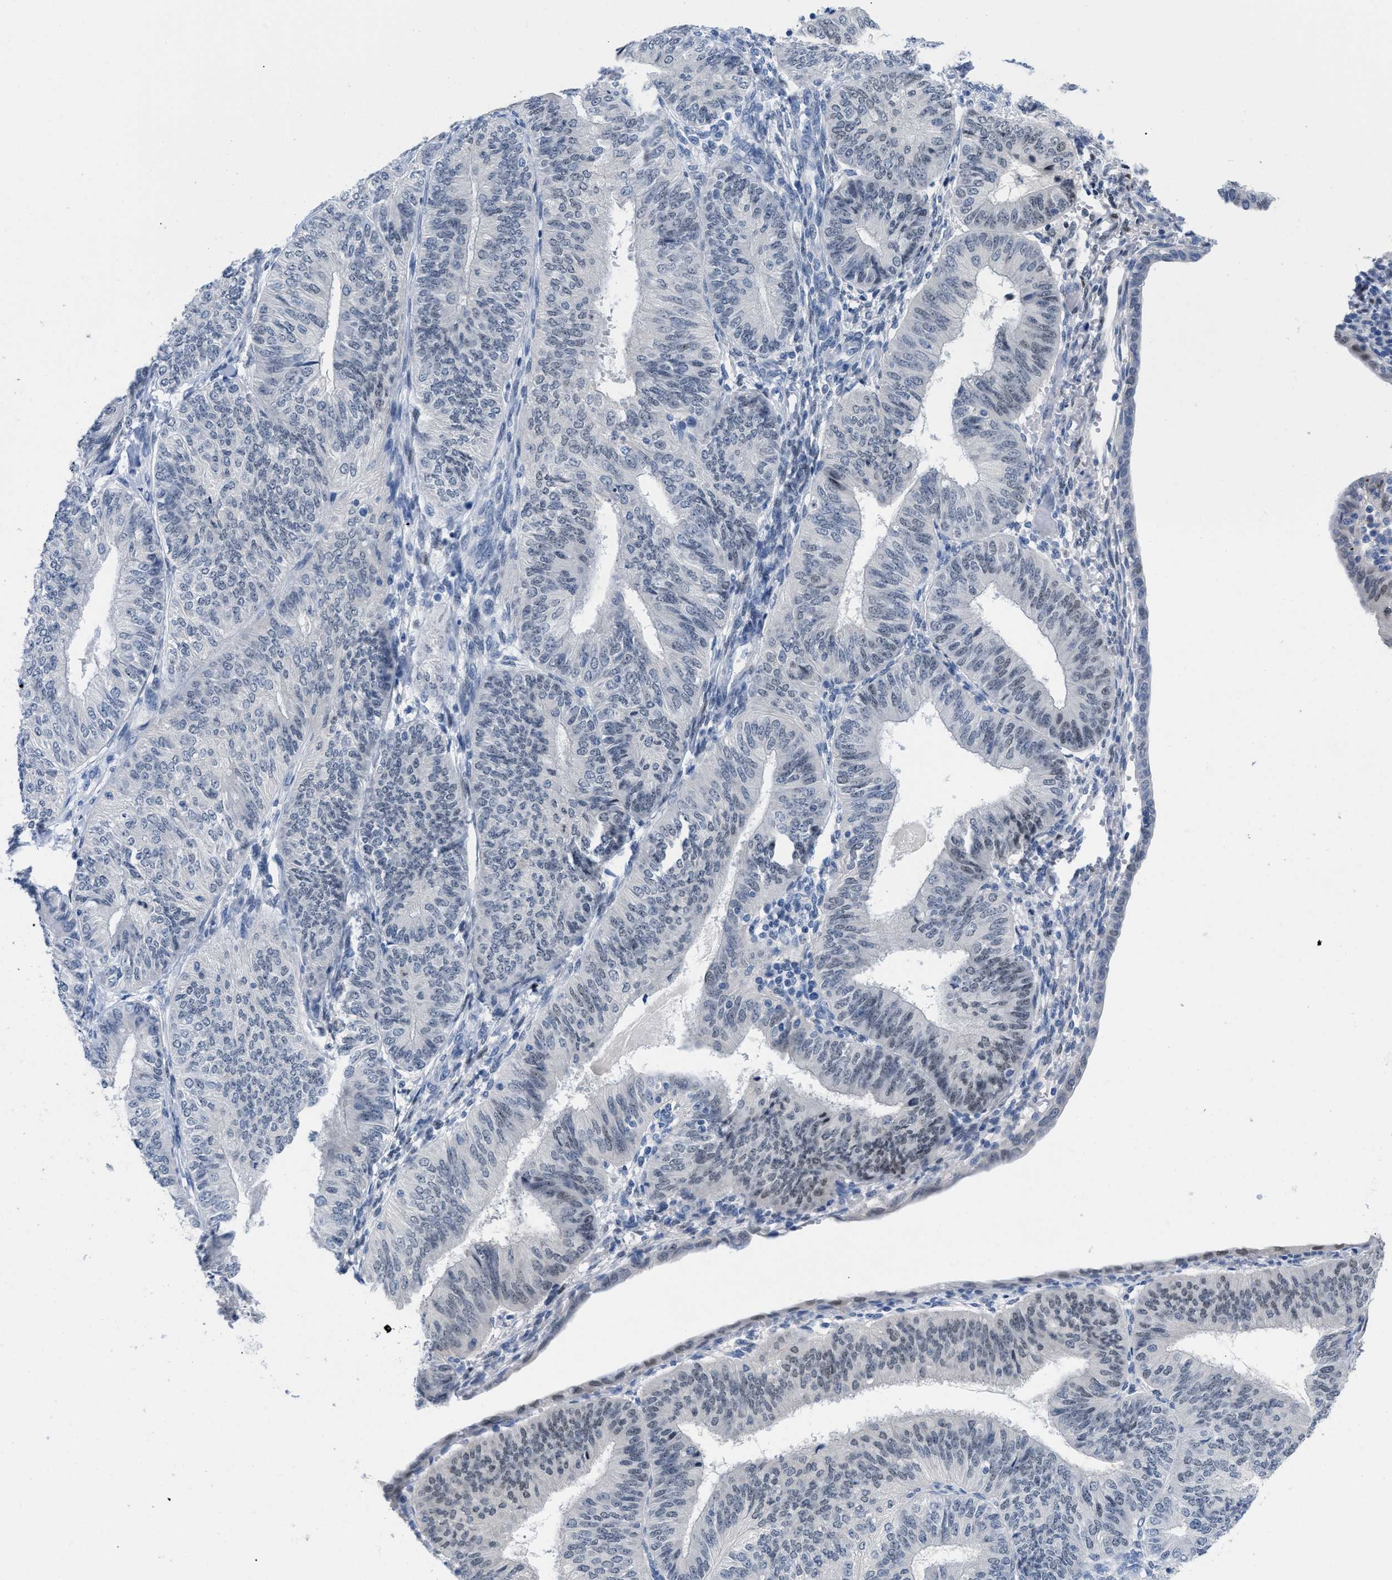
{"staining": {"intensity": "weak", "quantity": "<25%", "location": "nuclear"}, "tissue": "endometrial cancer", "cell_type": "Tumor cells", "image_type": "cancer", "snomed": [{"axis": "morphology", "description": "Adenocarcinoma, NOS"}, {"axis": "topography", "description": "Endometrium"}], "caption": "Immunohistochemical staining of human endometrial cancer (adenocarcinoma) shows no significant positivity in tumor cells.", "gene": "NFIX", "patient": {"sex": "female", "age": 58}}